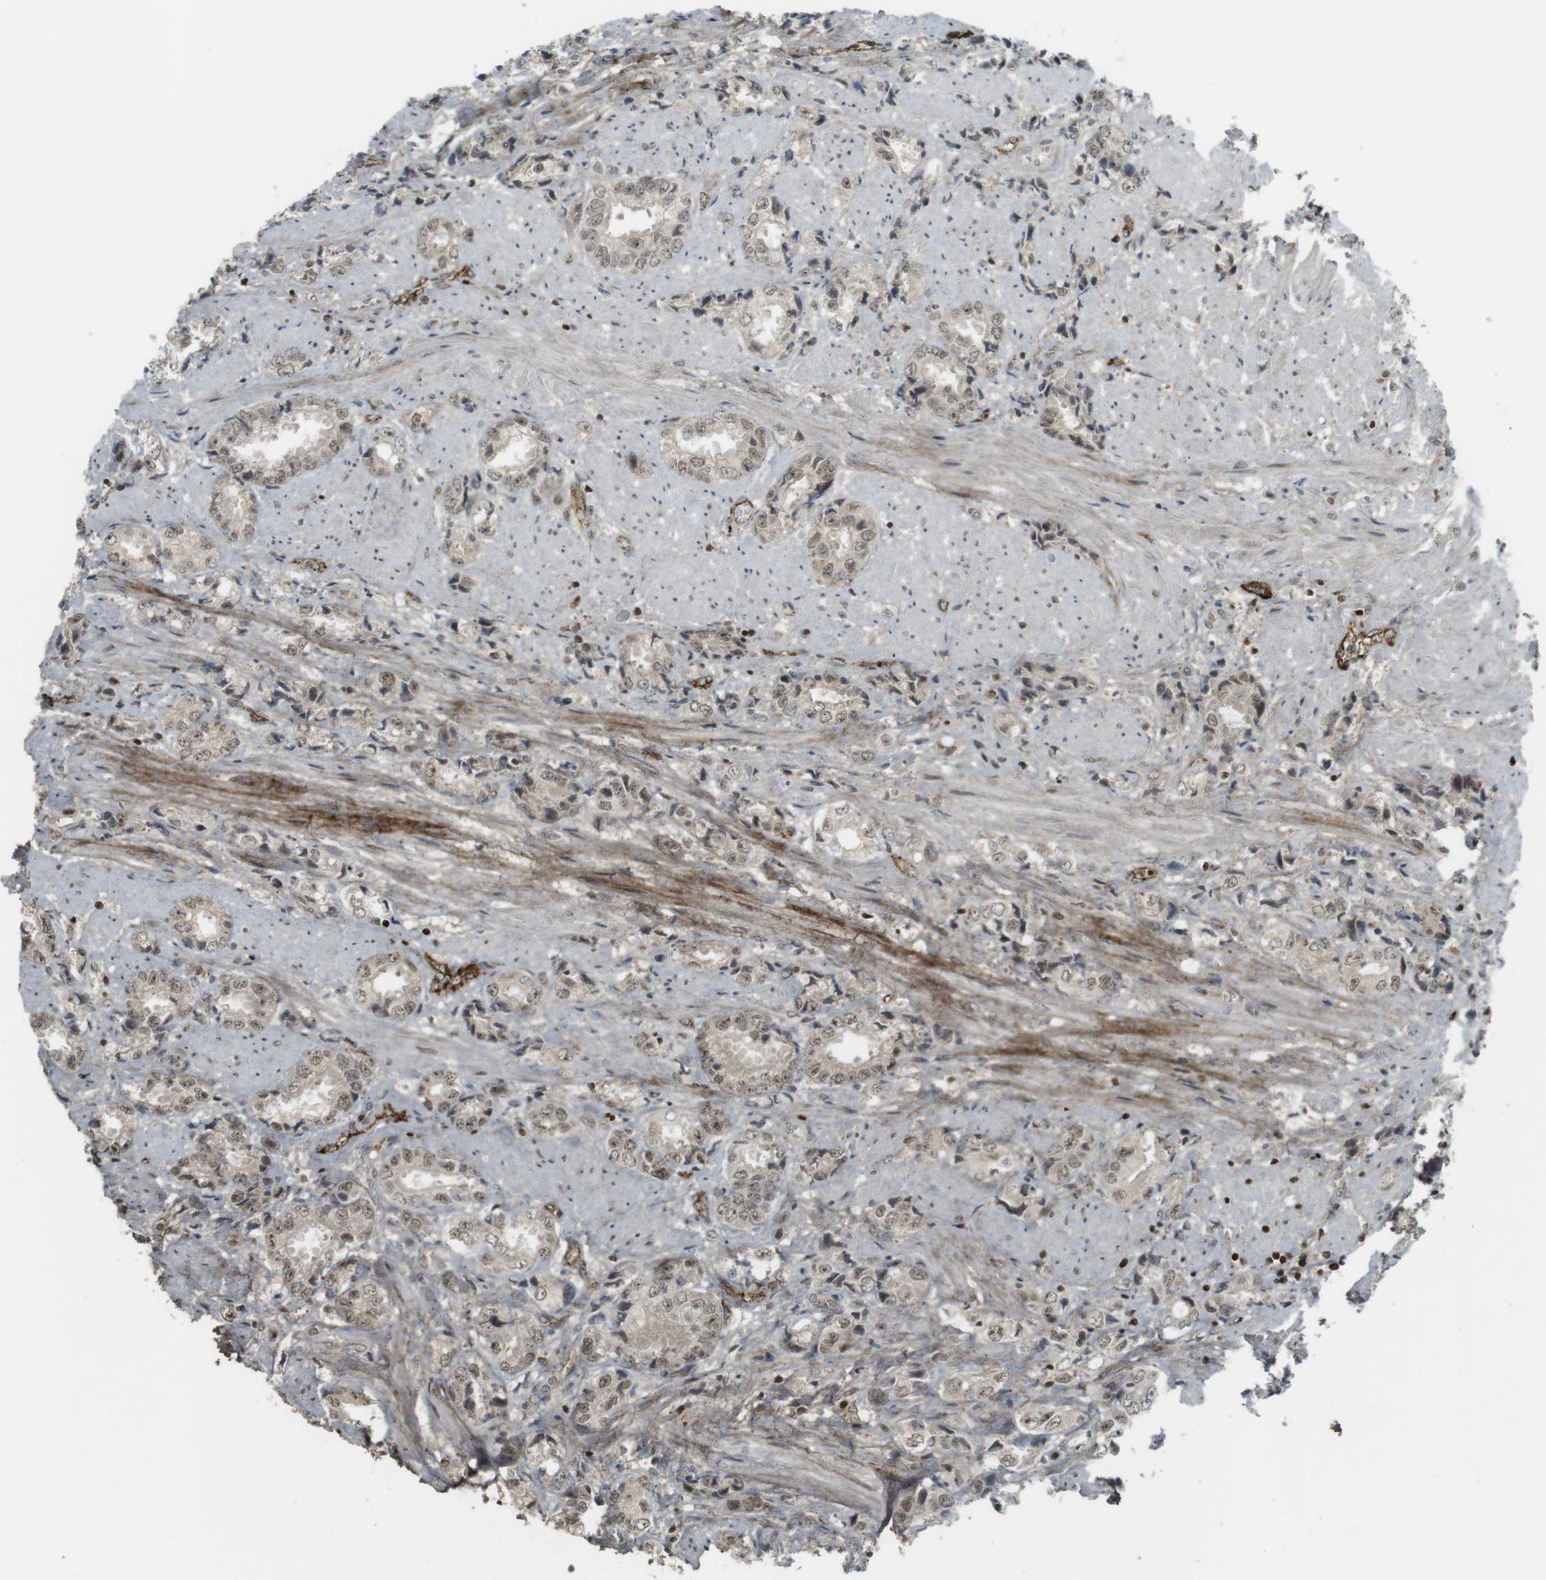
{"staining": {"intensity": "weak", "quantity": ">75%", "location": "cytoplasmic/membranous,nuclear"}, "tissue": "prostate cancer", "cell_type": "Tumor cells", "image_type": "cancer", "snomed": [{"axis": "morphology", "description": "Adenocarcinoma, High grade"}, {"axis": "topography", "description": "Prostate"}], "caption": "IHC image of high-grade adenocarcinoma (prostate) stained for a protein (brown), which reveals low levels of weak cytoplasmic/membranous and nuclear staining in about >75% of tumor cells.", "gene": "PPP1R13B", "patient": {"sex": "male", "age": 61}}